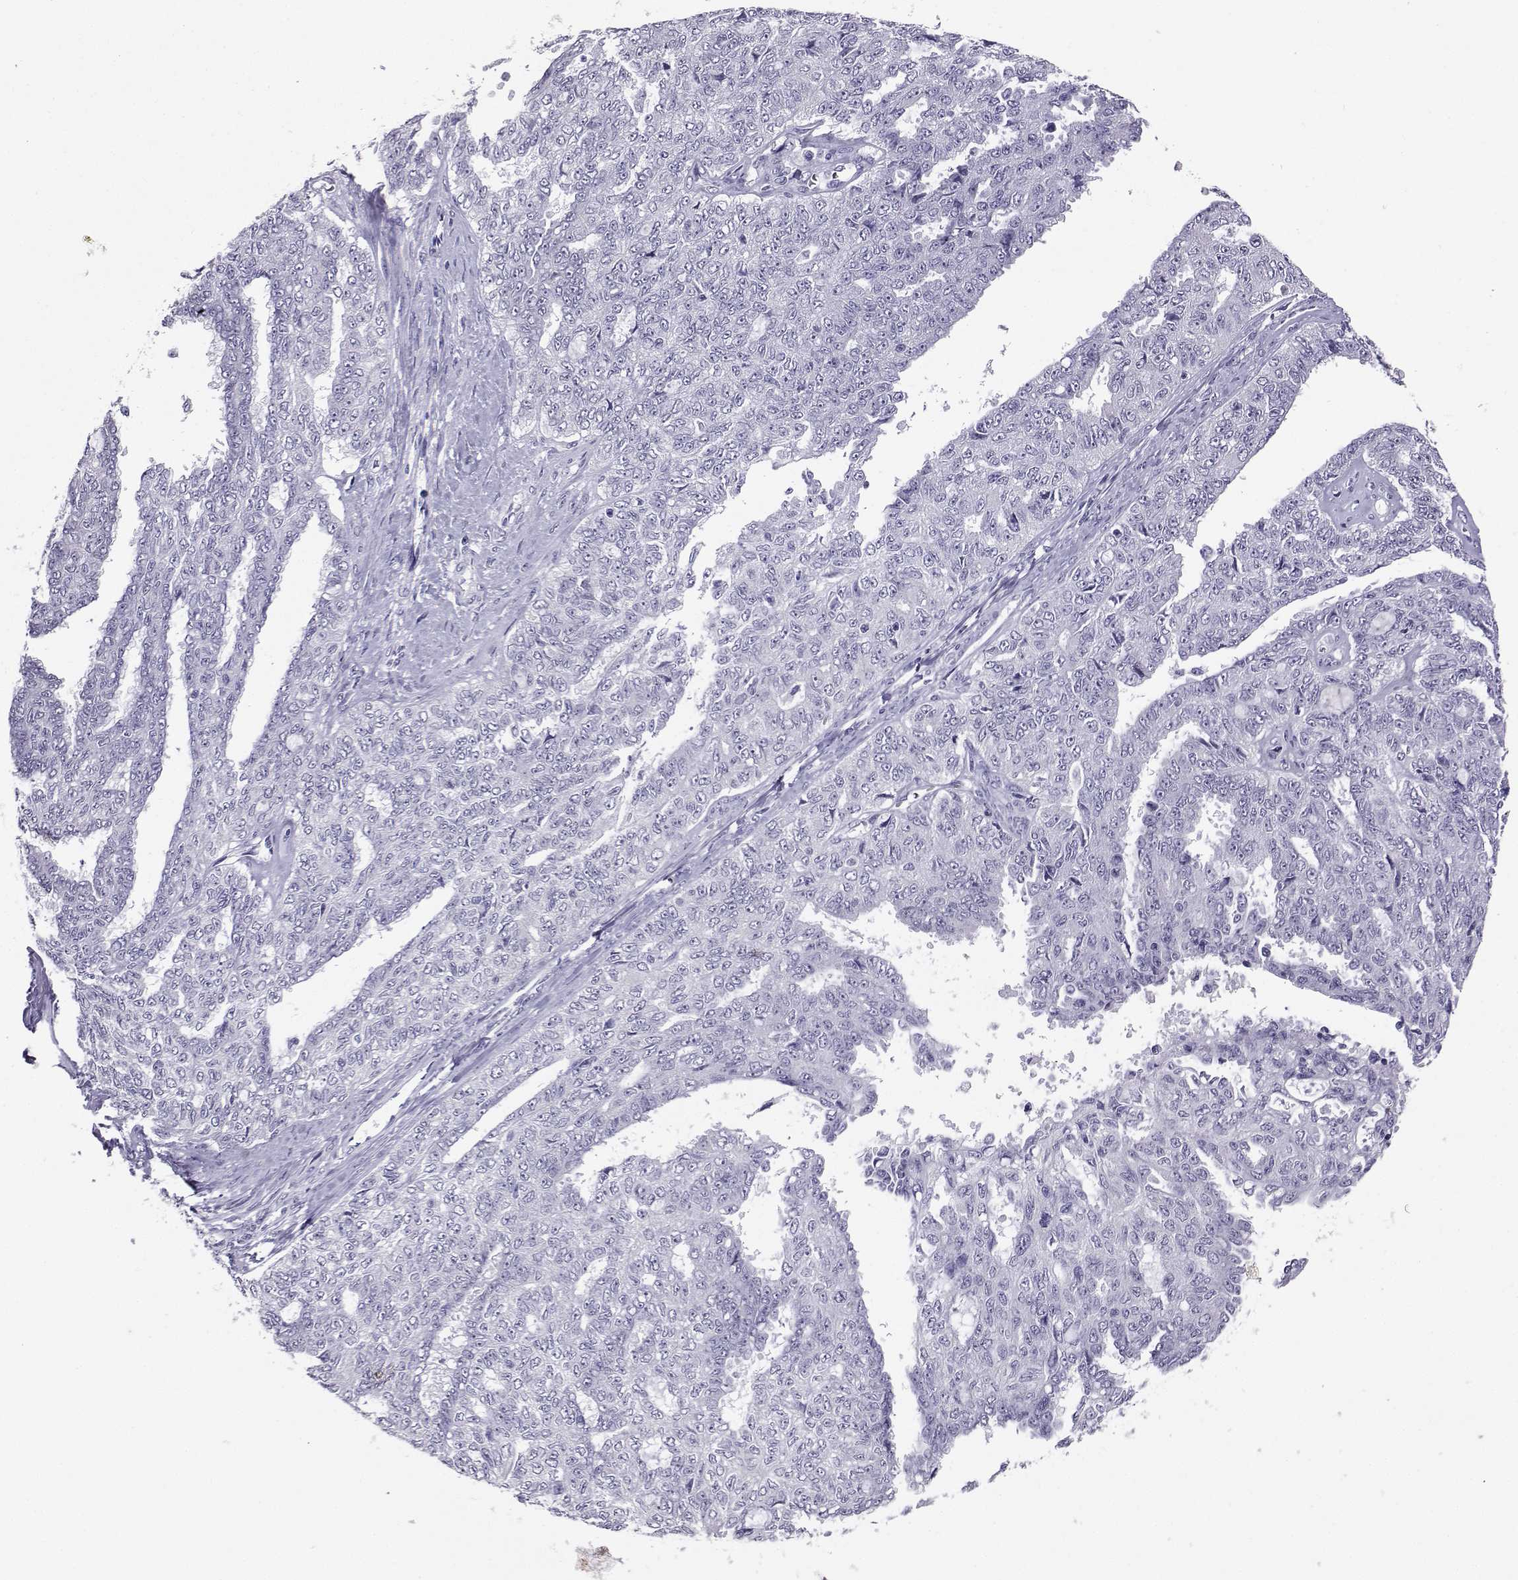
{"staining": {"intensity": "negative", "quantity": "none", "location": "none"}, "tissue": "ovarian cancer", "cell_type": "Tumor cells", "image_type": "cancer", "snomed": [{"axis": "morphology", "description": "Cystadenocarcinoma, serous, NOS"}, {"axis": "topography", "description": "Ovary"}], "caption": "Immunohistochemistry image of human ovarian serous cystadenocarcinoma stained for a protein (brown), which displays no staining in tumor cells. Nuclei are stained in blue.", "gene": "TBR1", "patient": {"sex": "female", "age": 71}}